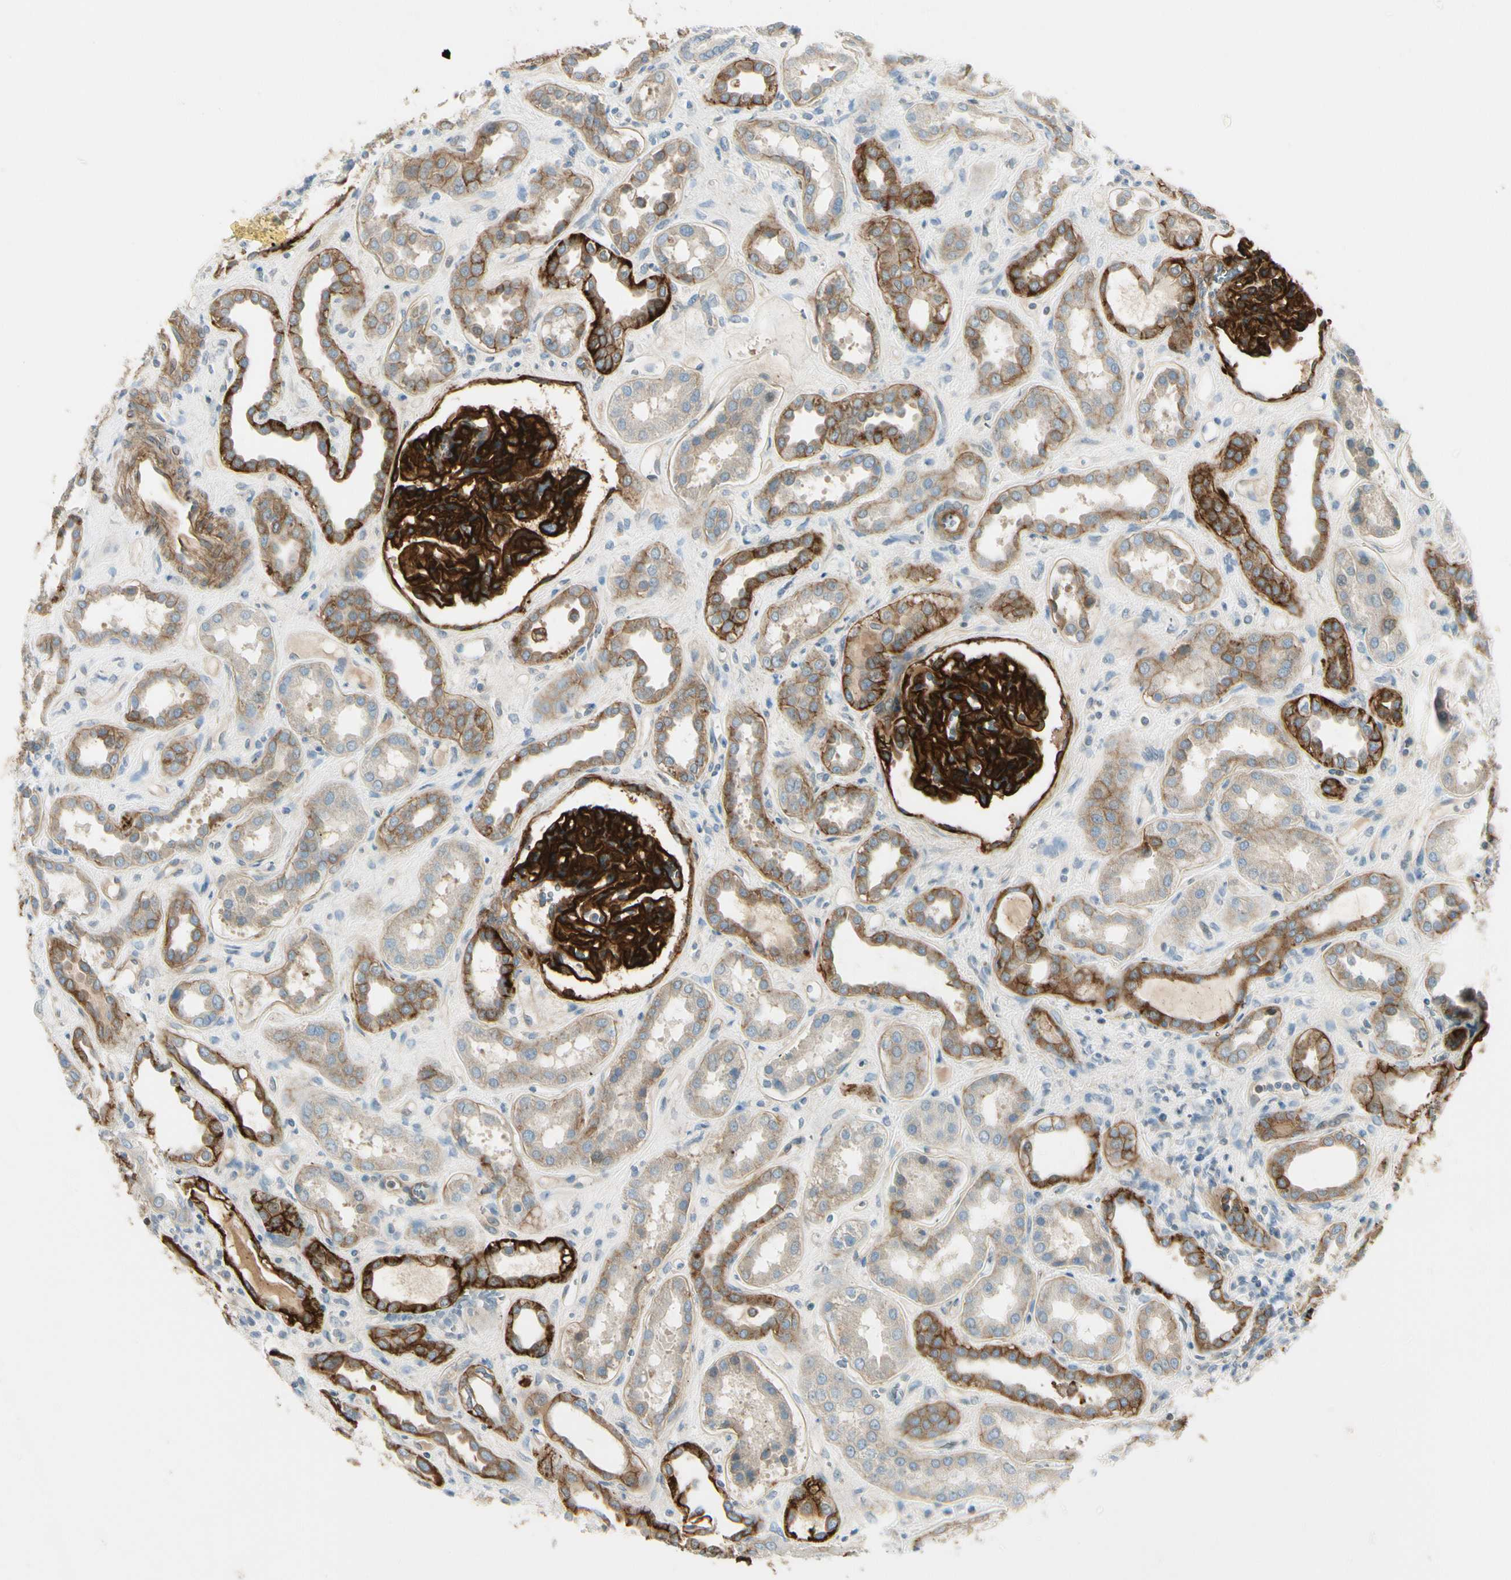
{"staining": {"intensity": "strong", "quantity": ">75%", "location": "cytoplasmic/membranous"}, "tissue": "kidney", "cell_type": "Cells in glomeruli", "image_type": "normal", "snomed": [{"axis": "morphology", "description": "Normal tissue, NOS"}, {"axis": "topography", "description": "Kidney"}], "caption": "Brown immunohistochemical staining in normal human kidney displays strong cytoplasmic/membranous expression in approximately >75% of cells in glomeruli. (DAB (3,3'-diaminobenzidine) IHC, brown staining for protein, blue staining for nuclei).", "gene": "ITGA3", "patient": {"sex": "male", "age": 59}}